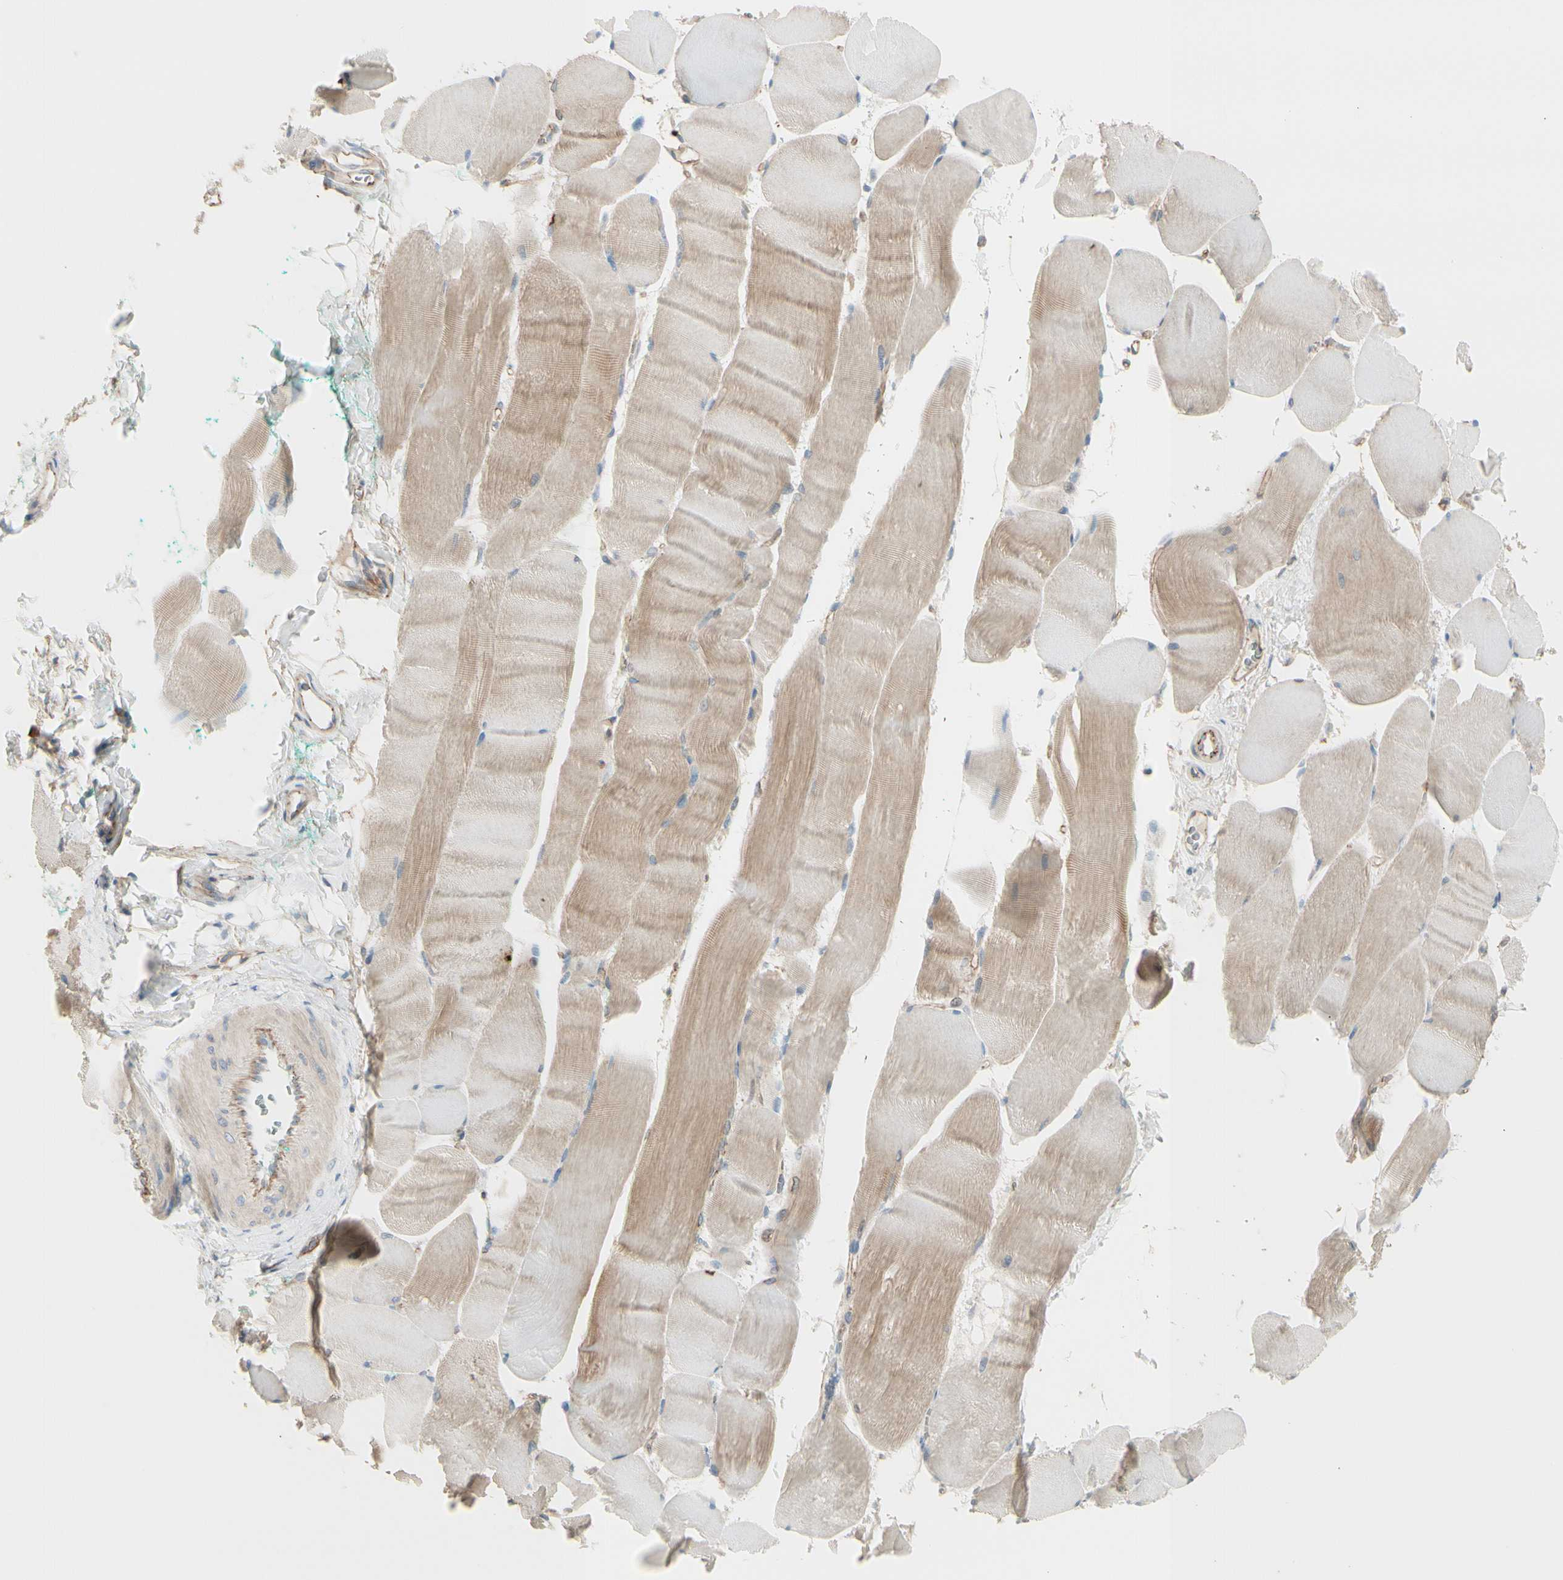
{"staining": {"intensity": "moderate", "quantity": "25%-75%", "location": "cytoplasmic/membranous"}, "tissue": "skeletal muscle", "cell_type": "Myocytes", "image_type": "normal", "snomed": [{"axis": "morphology", "description": "Normal tissue, NOS"}, {"axis": "morphology", "description": "Squamous cell carcinoma, NOS"}, {"axis": "topography", "description": "Skeletal muscle"}], "caption": "Myocytes reveal medium levels of moderate cytoplasmic/membranous staining in approximately 25%-75% of cells in benign human skeletal muscle.", "gene": "TJP1", "patient": {"sex": "male", "age": 51}}